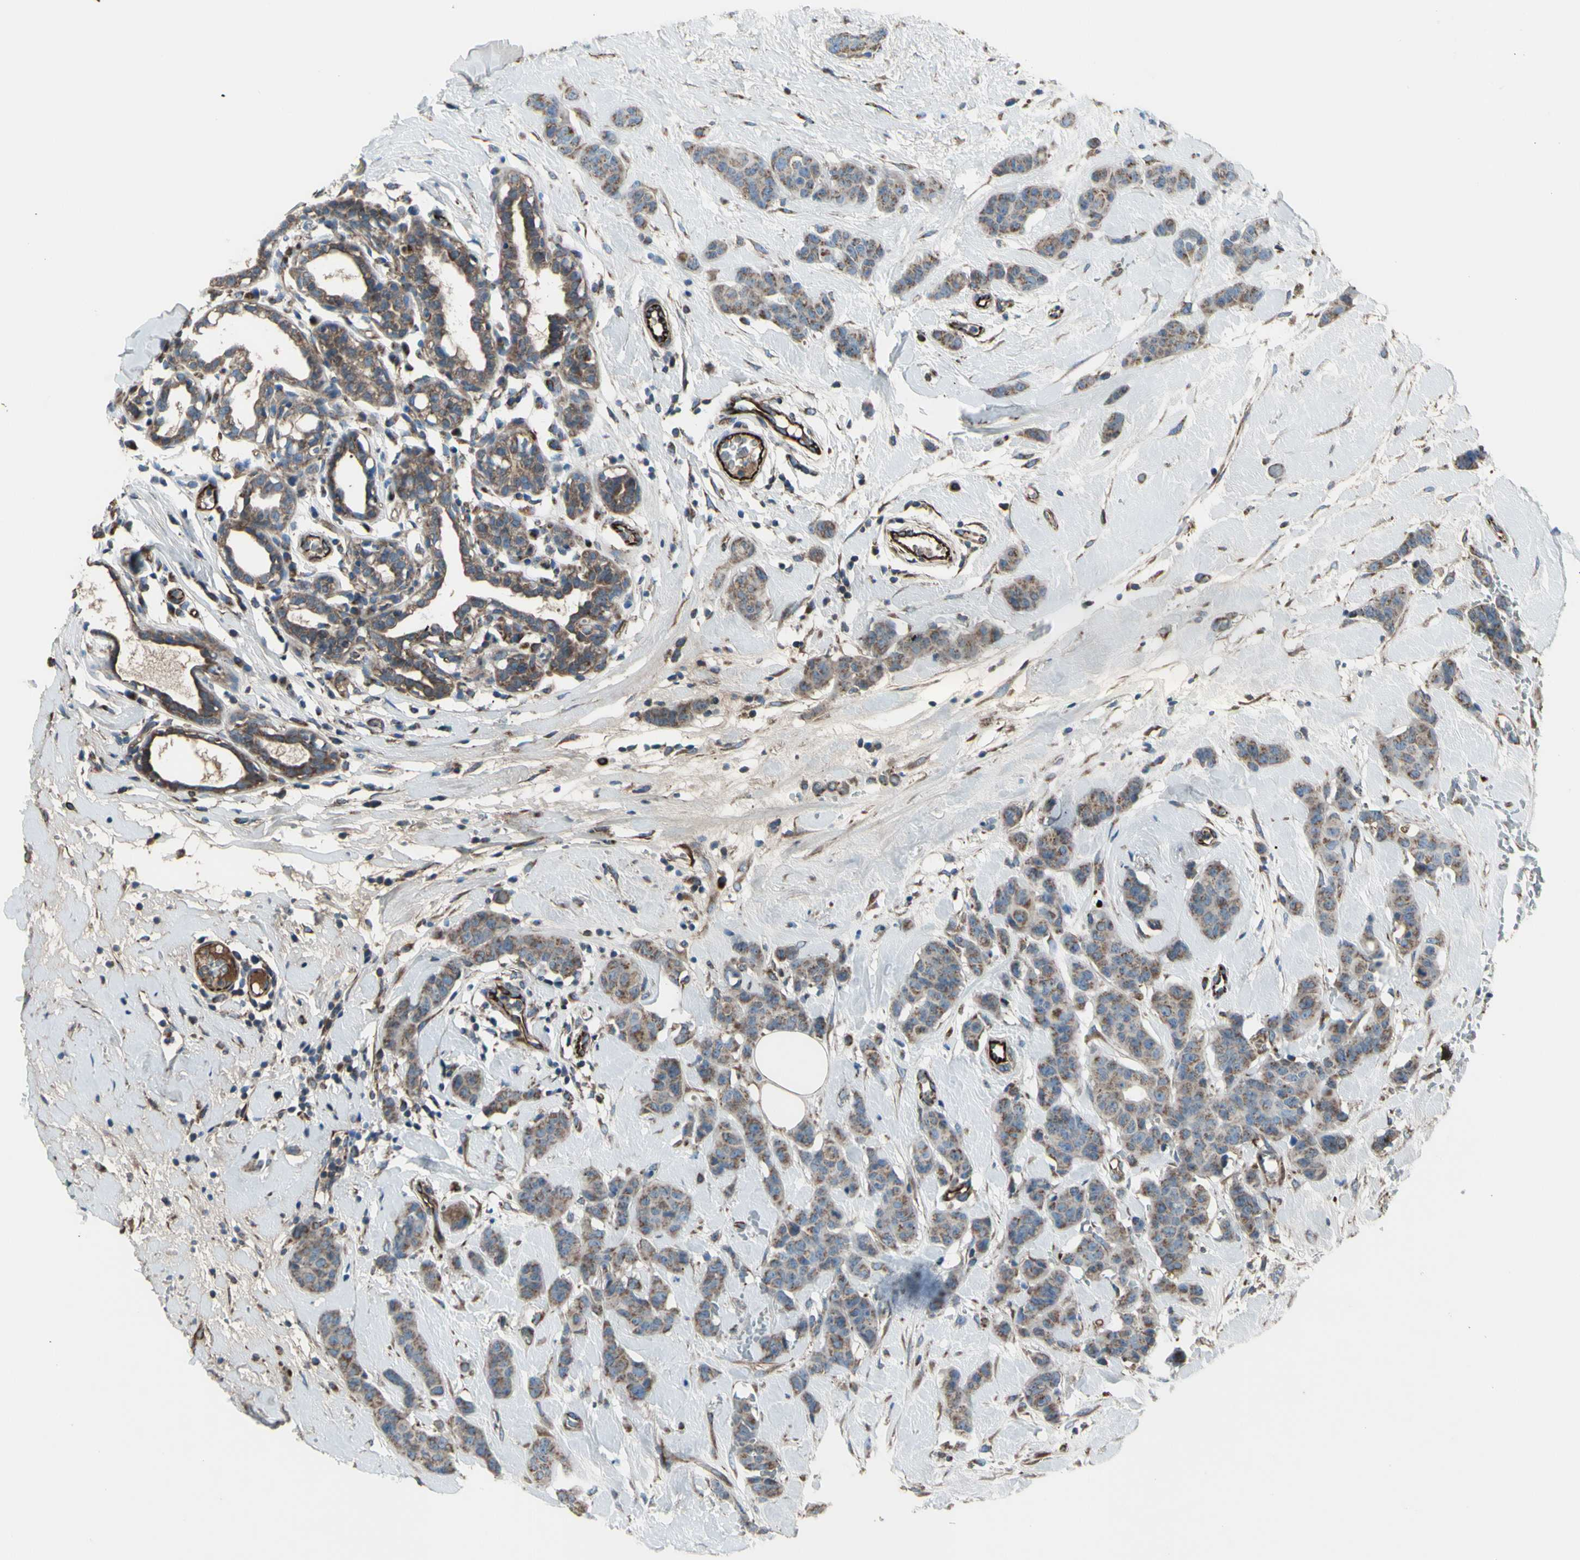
{"staining": {"intensity": "moderate", "quantity": ">75%", "location": "cytoplasmic/membranous"}, "tissue": "breast cancer", "cell_type": "Tumor cells", "image_type": "cancer", "snomed": [{"axis": "morphology", "description": "Normal tissue, NOS"}, {"axis": "morphology", "description": "Duct carcinoma"}, {"axis": "topography", "description": "Breast"}], "caption": "A photomicrograph showing moderate cytoplasmic/membranous staining in about >75% of tumor cells in breast cancer, as visualized by brown immunohistochemical staining.", "gene": "EMC7", "patient": {"sex": "female", "age": 40}}